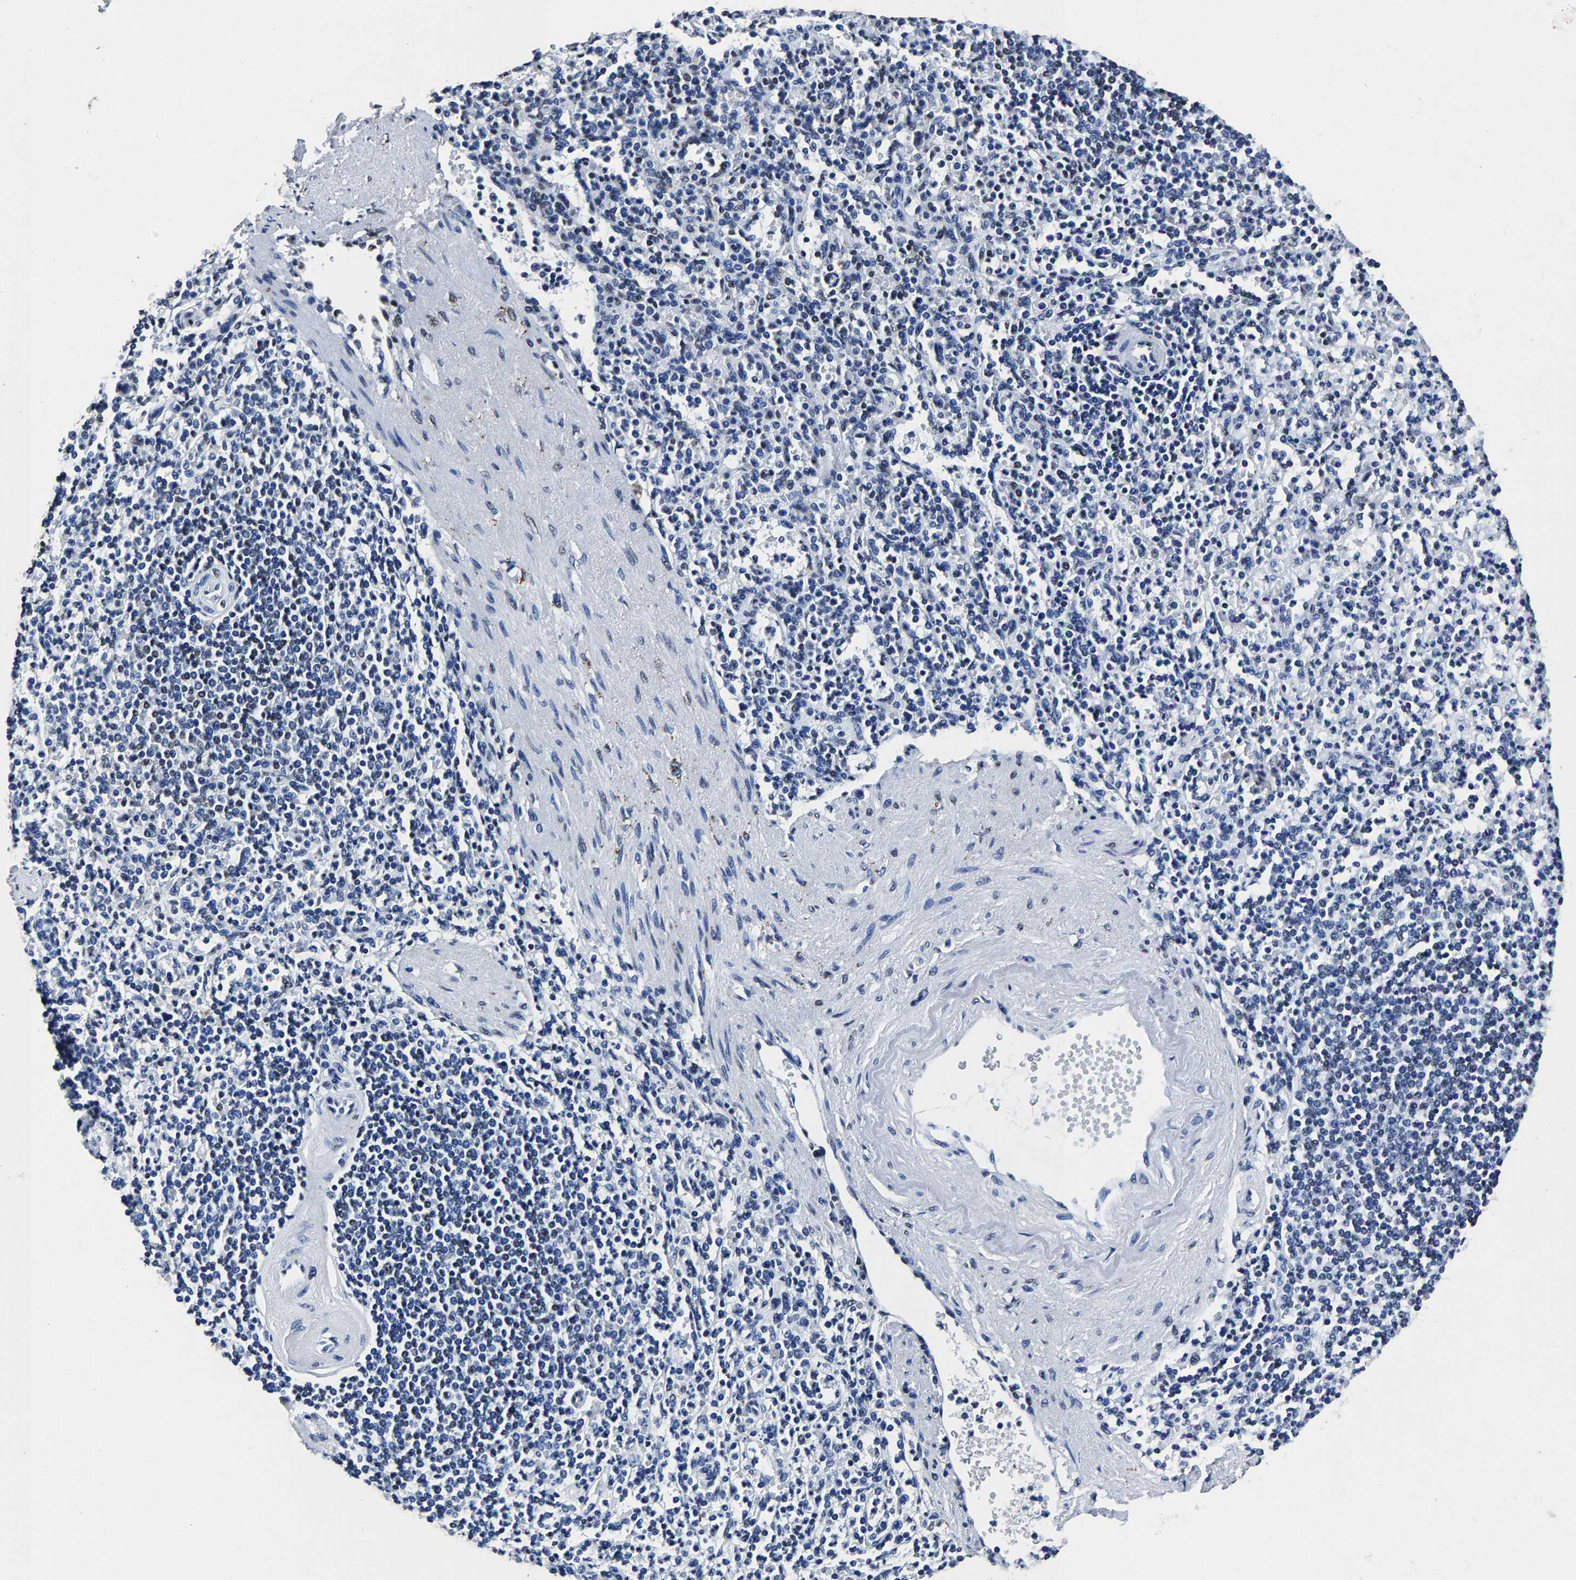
{"staining": {"intensity": "negative", "quantity": "none", "location": "none"}, "tissue": "spleen", "cell_type": "Cells in red pulp", "image_type": "normal", "snomed": [{"axis": "morphology", "description": "Normal tissue, NOS"}, {"axis": "topography", "description": "Spleen"}], "caption": "The histopathology image reveals no staining of cells in red pulp in unremarkable spleen. (DAB IHC with hematoxylin counter stain).", "gene": "RBM45", "patient": {"sex": "female", "age": 74}}